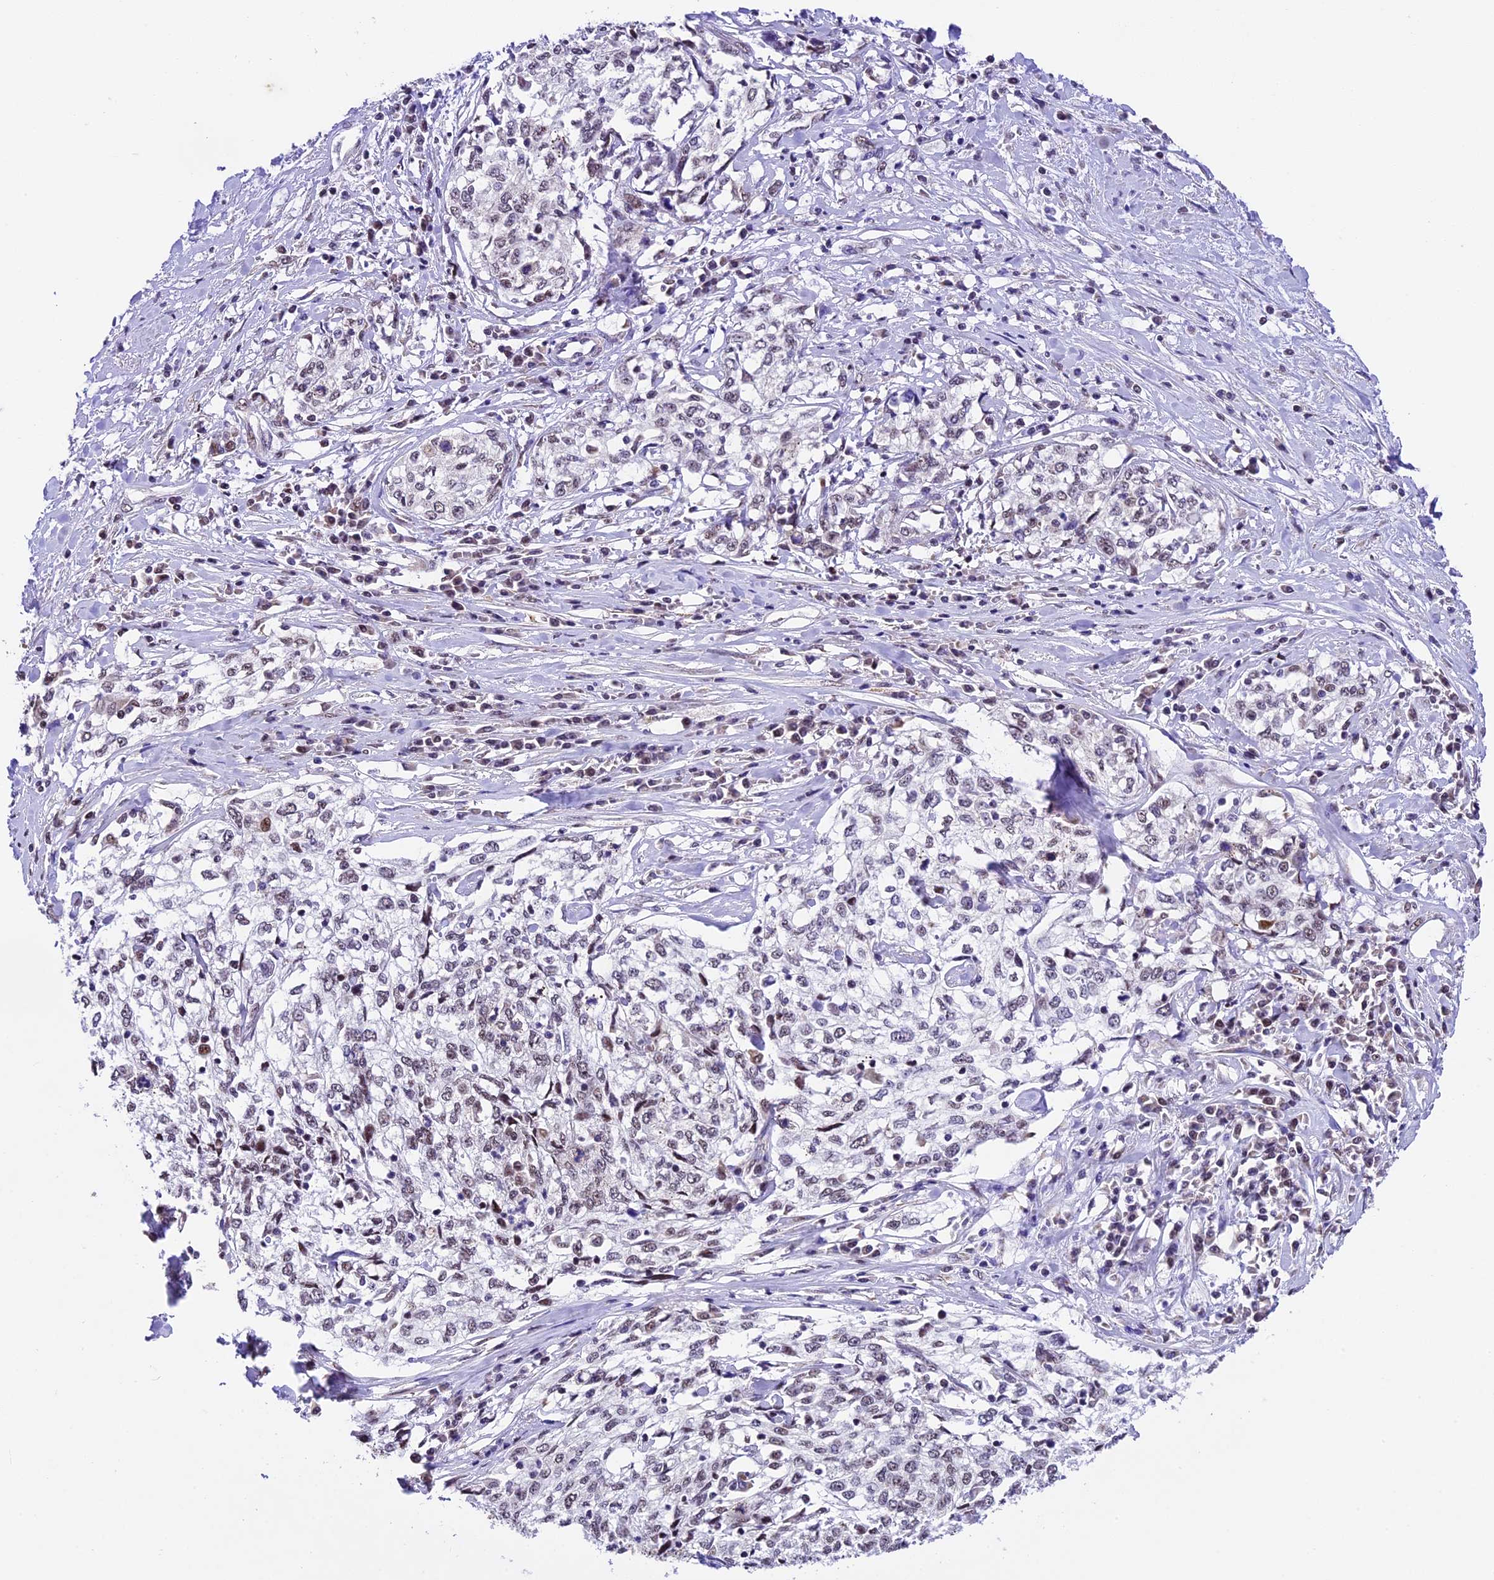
{"staining": {"intensity": "weak", "quantity": "<25%", "location": "nuclear"}, "tissue": "cervical cancer", "cell_type": "Tumor cells", "image_type": "cancer", "snomed": [{"axis": "morphology", "description": "Squamous cell carcinoma, NOS"}, {"axis": "topography", "description": "Cervix"}], "caption": "DAB (3,3'-diaminobenzidine) immunohistochemical staining of human squamous cell carcinoma (cervical) demonstrates no significant positivity in tumor cells. The staining was performed using DAB to visualize the protein expression in brown, while the nuclei were stained in blue with hematoxylin (Magnification: 20x).", "gene": "CARS2", "patient": {"sex": "female", "age": 57}}